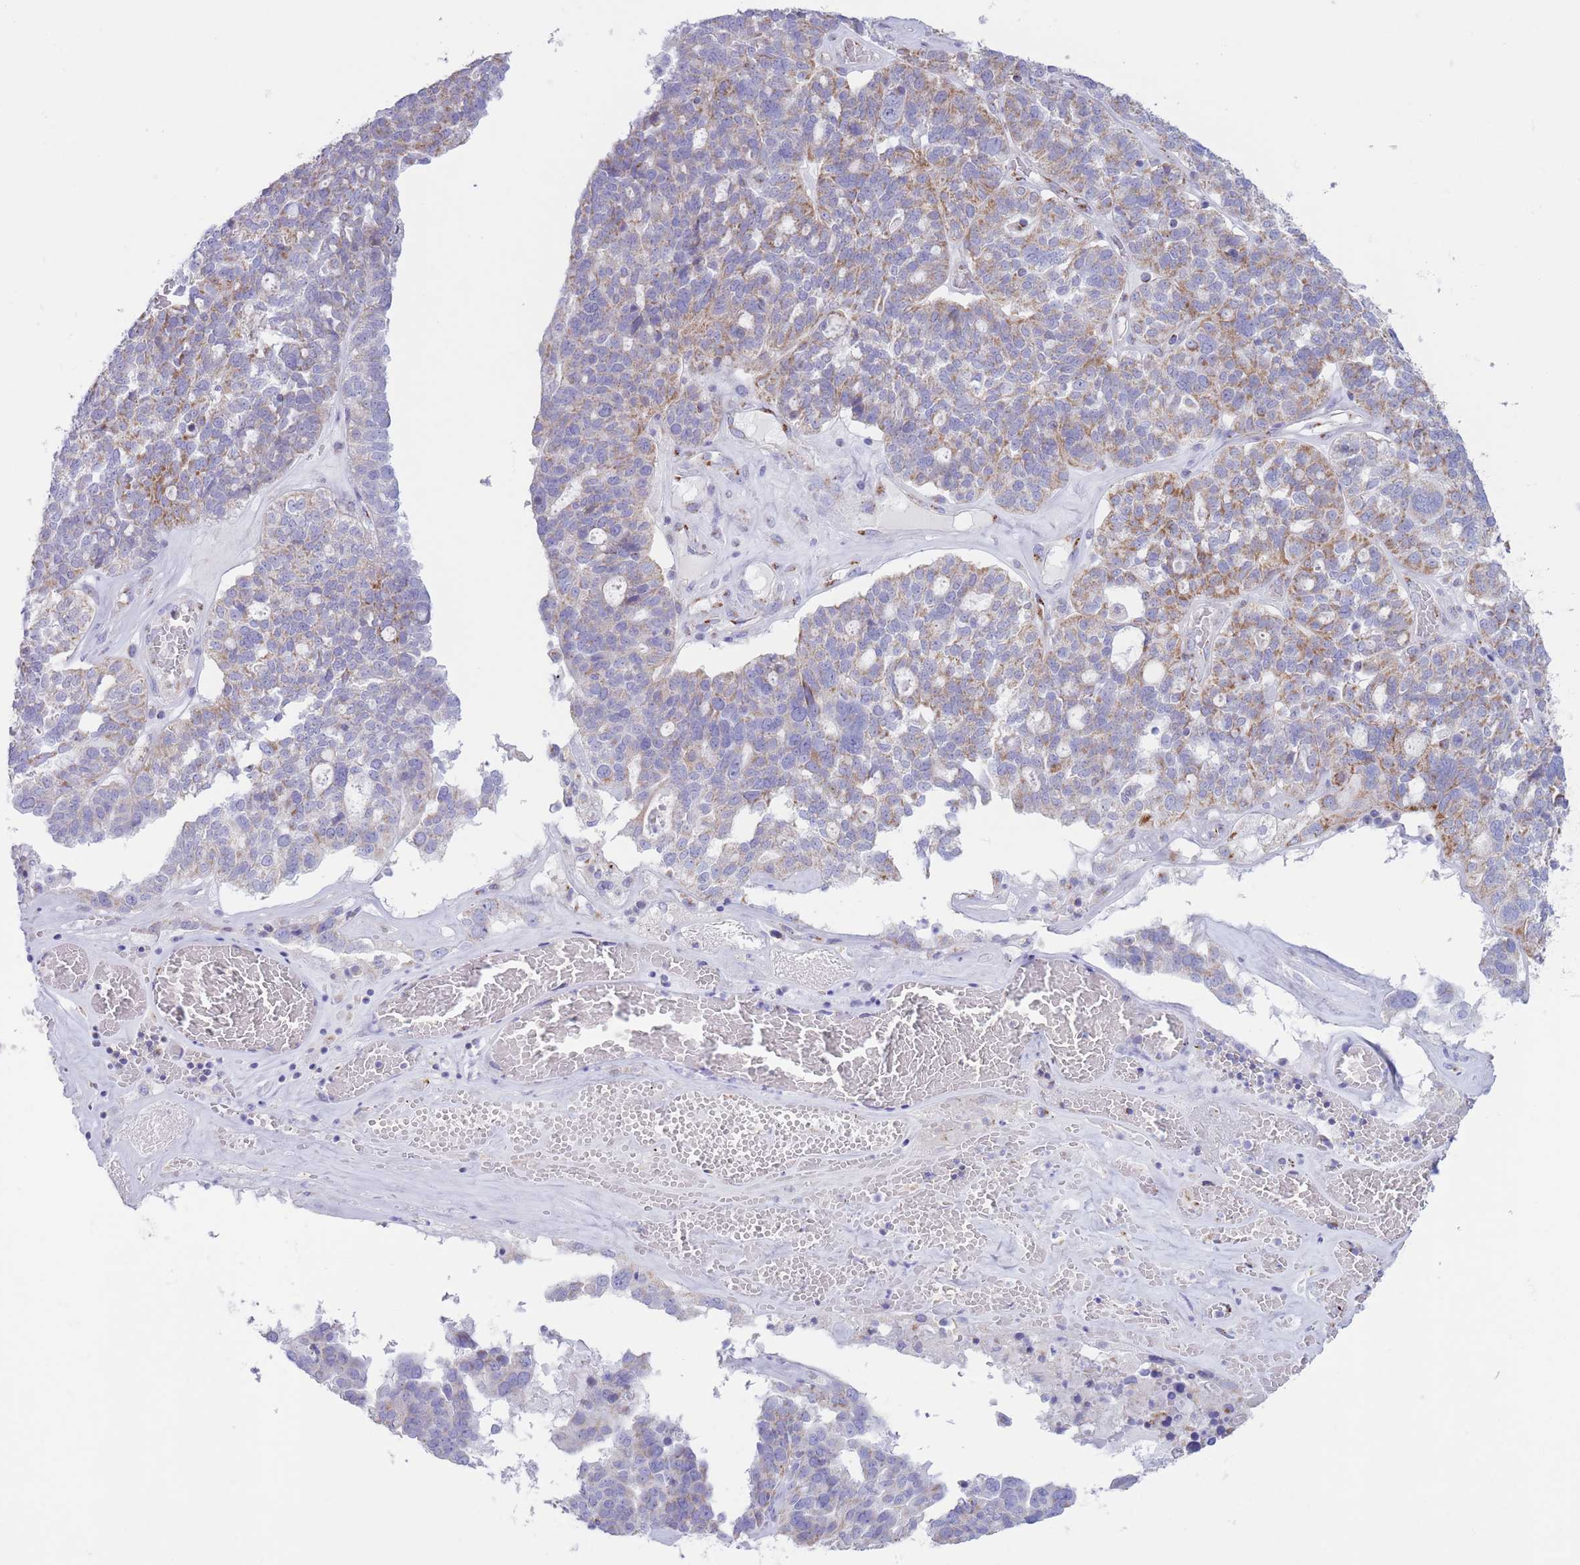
{"staining": {"intensity": "moderate", "quantity": "<25%", "location": "cytoplasmic/membranous"}, "tissue": "ovarian cancer", "cell_type": "Tumor cells", "image_type": "cancer", "snomed": [{"axis": "morphology", "description": "Cystadenocarcinoma, serous, NOS"}, {"axis": "topography", "description": "Ovary"}], "caption": "Immunohistochemistry (IHC) staining of ovarian cancer (serous cystadenocarcinoma), which exhibits low levels of moderate cytoplasmic/membranous positivity in about <25% of tumor cells indicating moderate cytoplasmic/membranous protein staining. The staining was performed using DAB (3,3'-diaminobenzidine) (brown) for protein detection and nuclei were counterstained in hematoxylin (blue).", "gene": "MPND", "patient": {"sex": "female", "age": 59}}